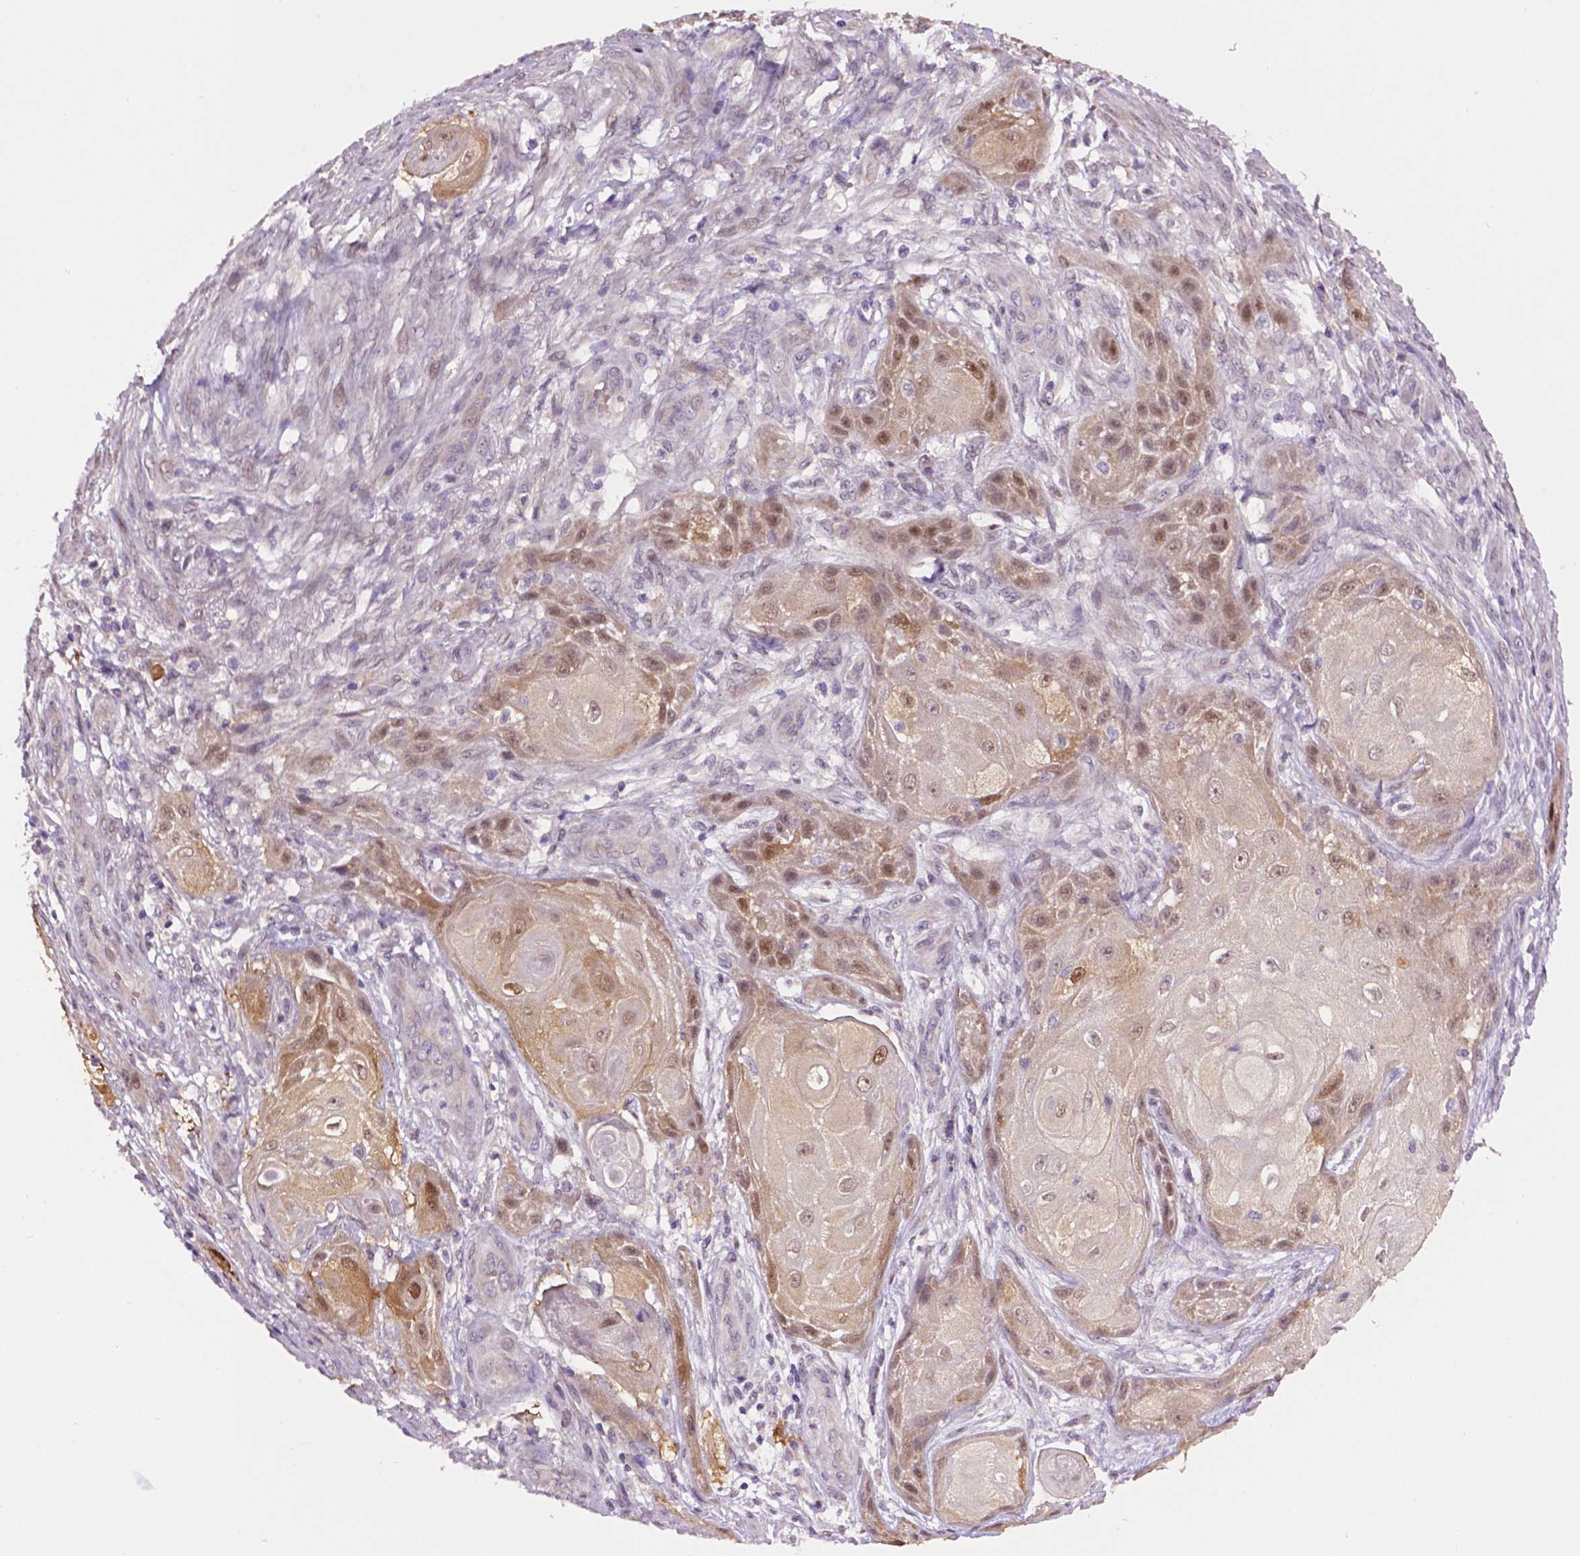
{"staining": {"intensity": "weak", "quantity": ">75%", "location": "nuclear"}, "tissue": "skin cancer", "cell_type": "Tumor cells", "image_type": "cancer", "snomed": [{"axis": "morphology", "description": "Squamous cell carcinoma, NOS"}, {"axis": "topography", "description": "Skin"}], "caption": "DAB (3,3'-diaminobenzidine) immunohistochemical staining of human skin cancer (squamous cell carcinoma) demonstrates weak nuclear protein positivity in about >75% of tumor cells. (IHC, brightfield microscopy, high magnification).", "gene": "IRF6", "patient": {"sex": "male", "age": 62}}